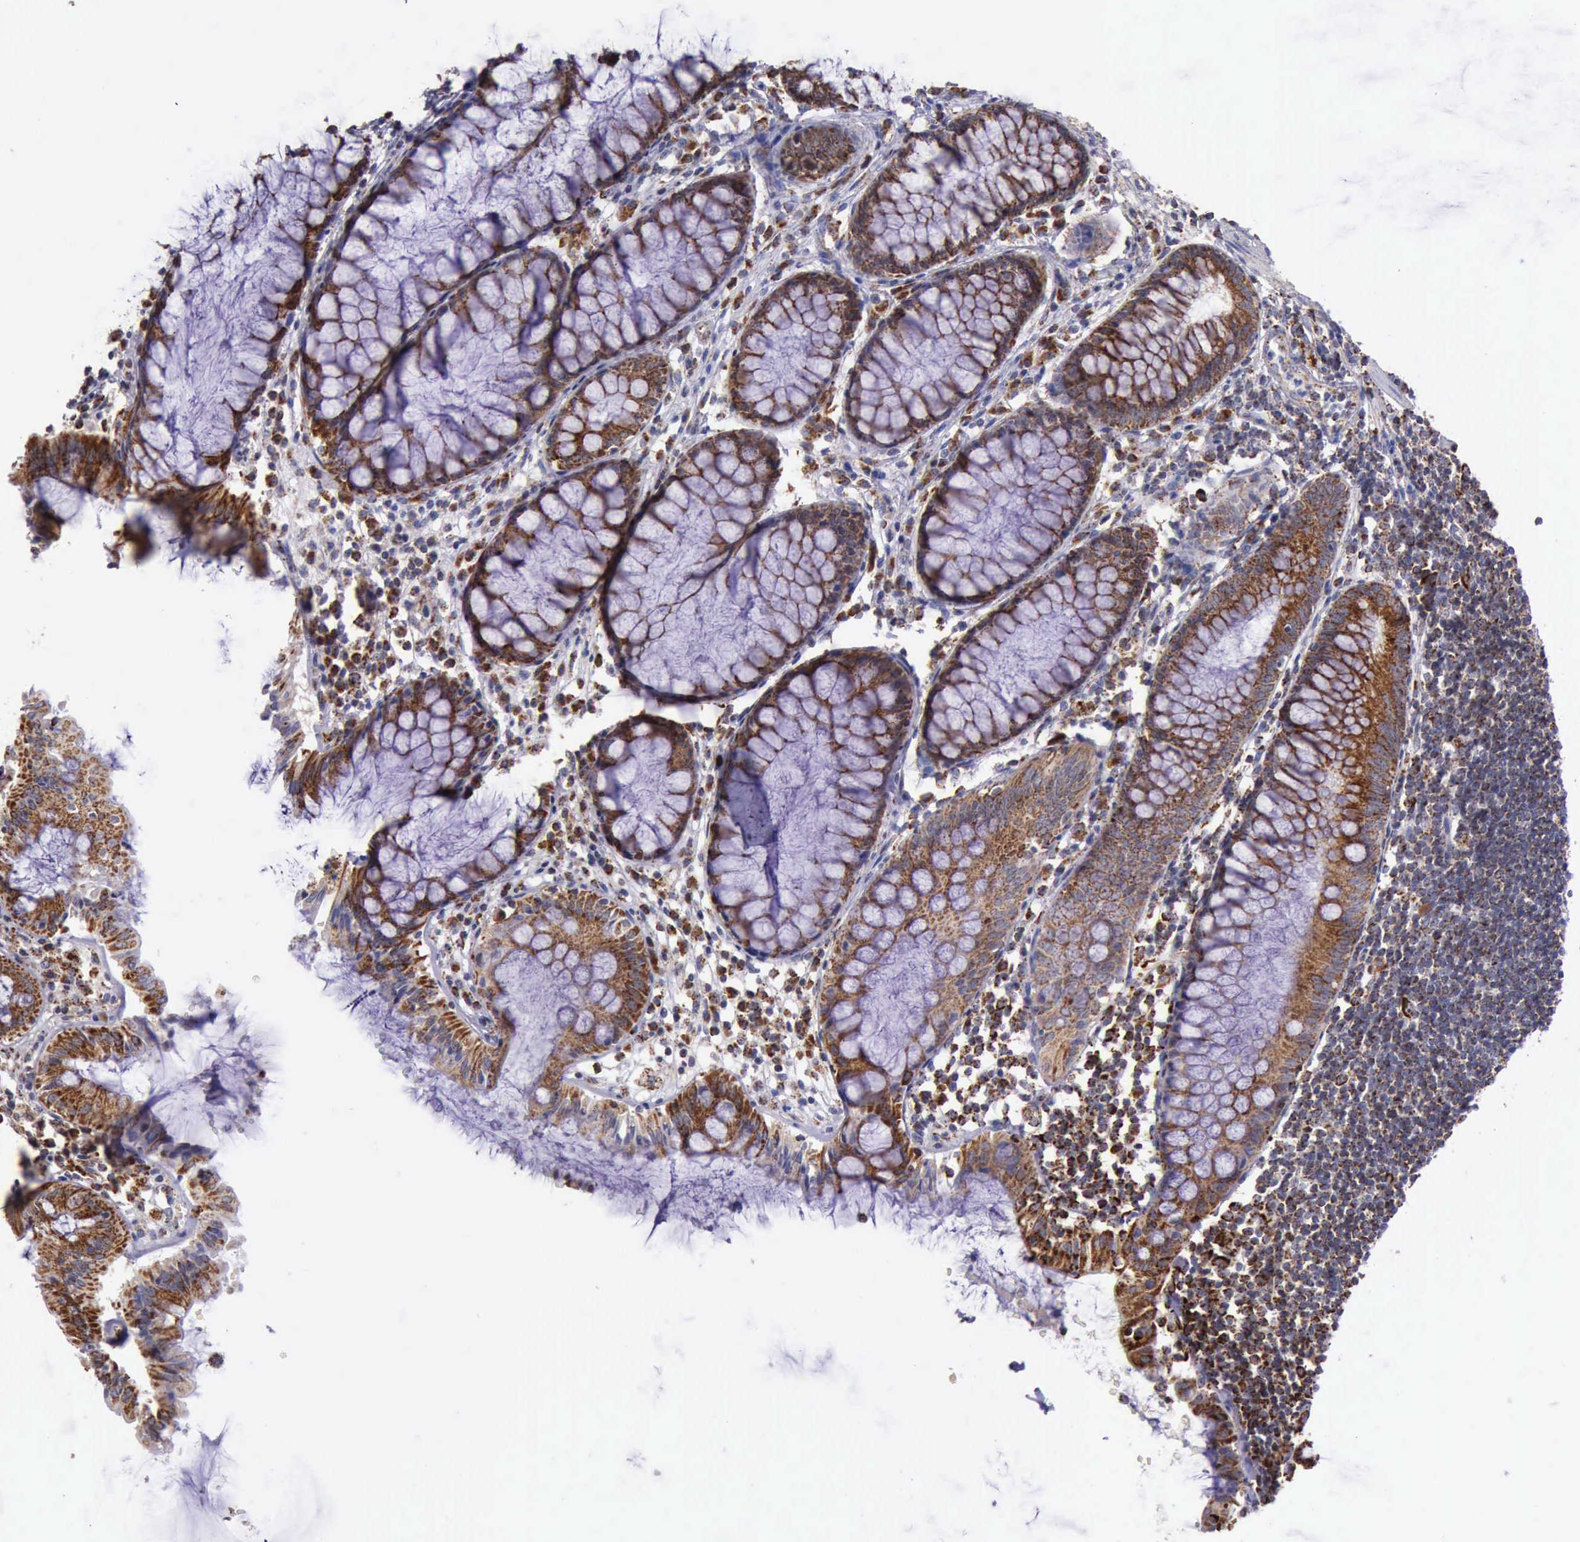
{"staining": {"intensity": "strong", "quantity": ">75%", "location": "cytoplasmic/membranous"}, "tissue": "rectum", "cell_type": "Glandular cells", "image_type": "normal", "snomed": [{"axis": "morphology", "description": "Normal tissue, NOS"}, {"axis": "topography", "description": "Rectum"}], "caption": "Immunohistochemistry staining of normal rectum, which shows high levels of strong cytoplasmic/membranous positivity in approximately >75% of glandular cells indicating strong cytoplasmic/membranous protein positivity. The staining was performed using DAB (brown) for protein detection and nuclei were counterstained in hematoxylin (blue).", "gene": "TXN2", "patient": {"sex": "female", "age": 66}}